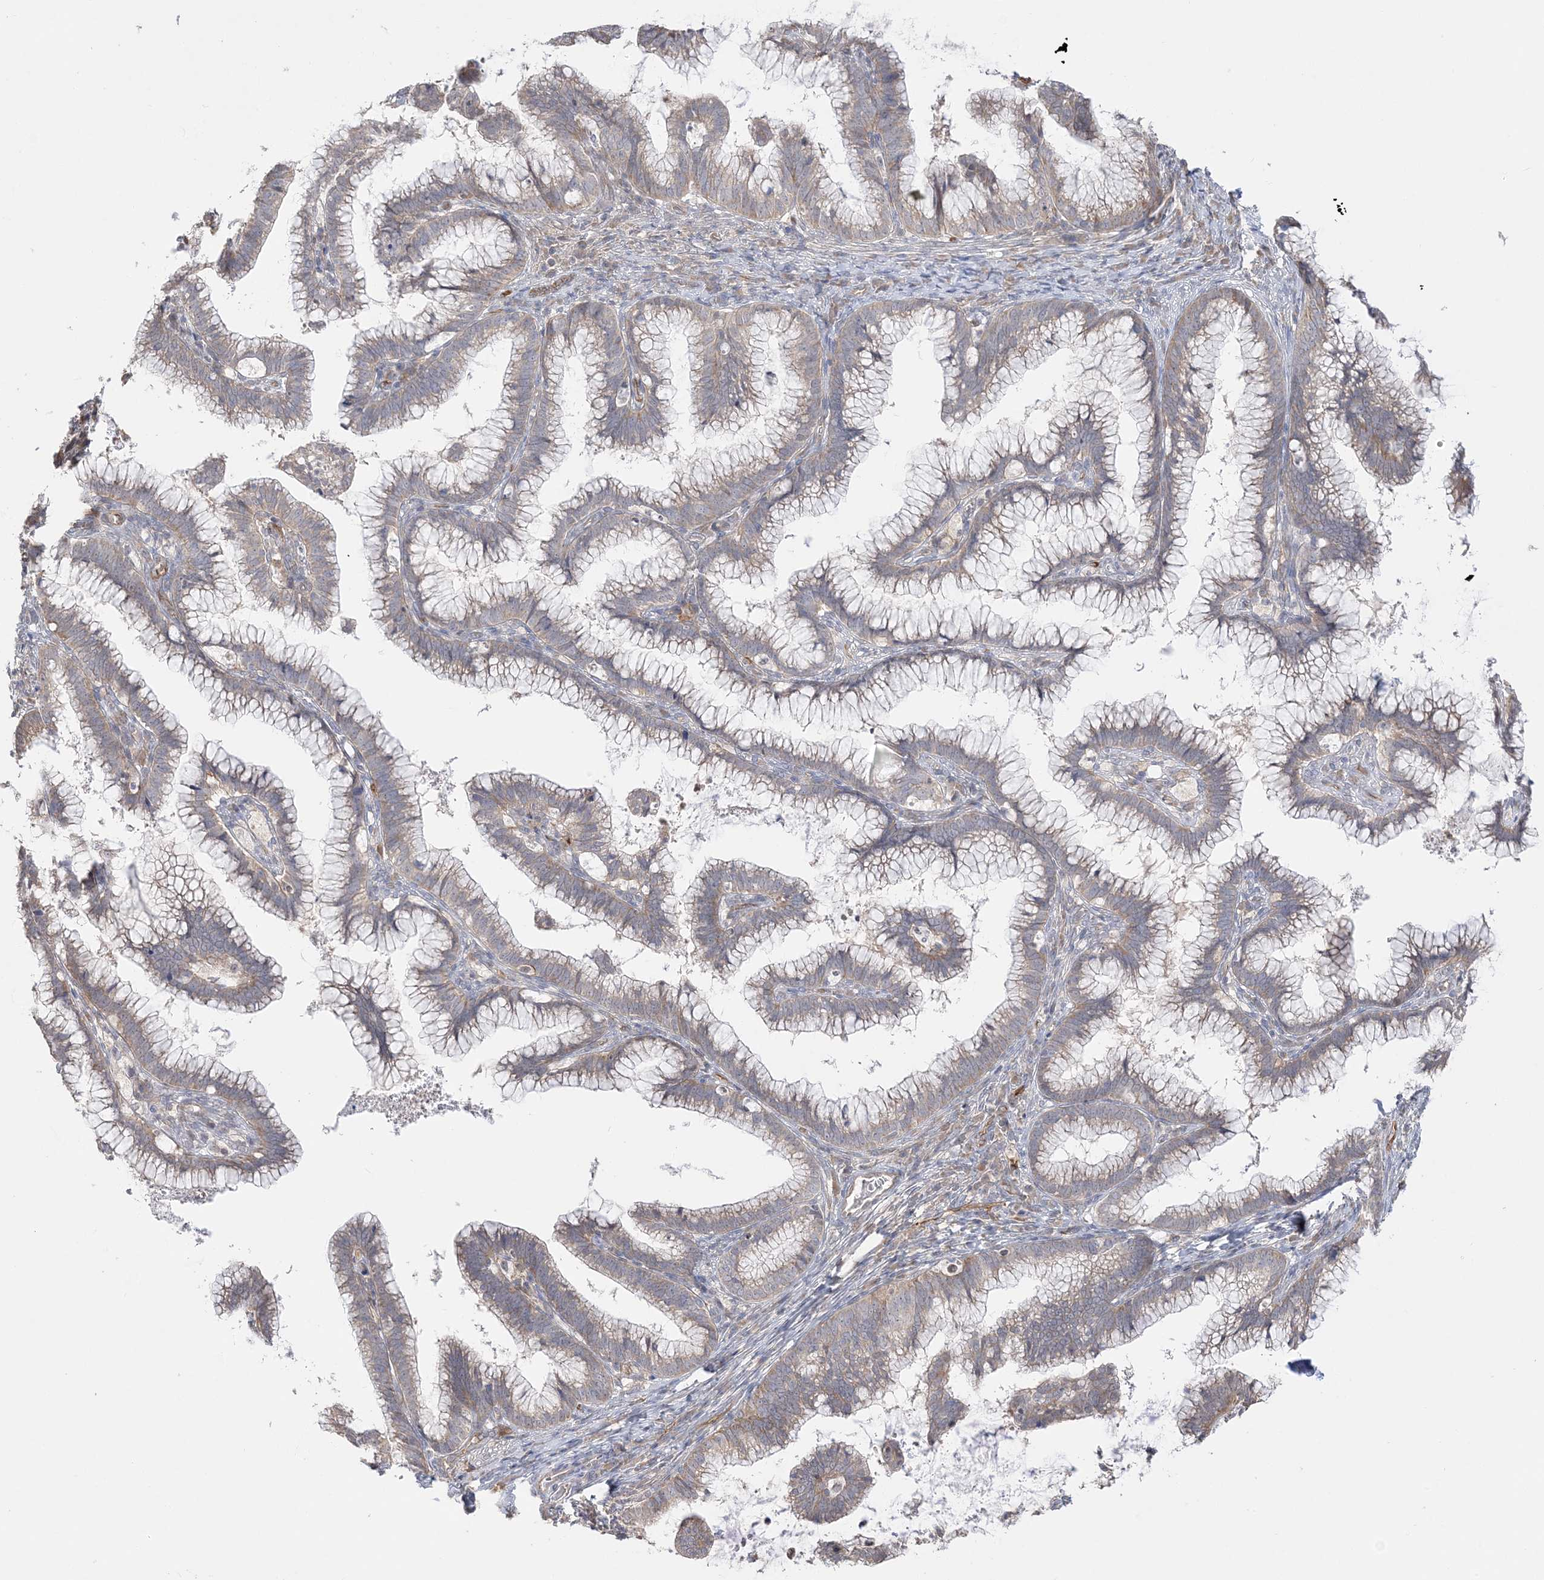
{"staining": {"intensity": "weak", "quantity": ">75%", "location": "cytoplasmic/membranous"}, "tissue": "cervical cancer", "cell_type": "Tumor cells", "image_type": "cancer", "snomed": [{"axis": "morphology", "description": "Adenocarcinoma, NOS"}, {"axis": "topography", "description": "Cervix"}], "caption": "Cervical cancer tissue shows weak cytoplasmic/membranous positivity in approximately >75% of tumor cells", "gene": "FARSB", "patient": {"sex": "female", "age": 36}}